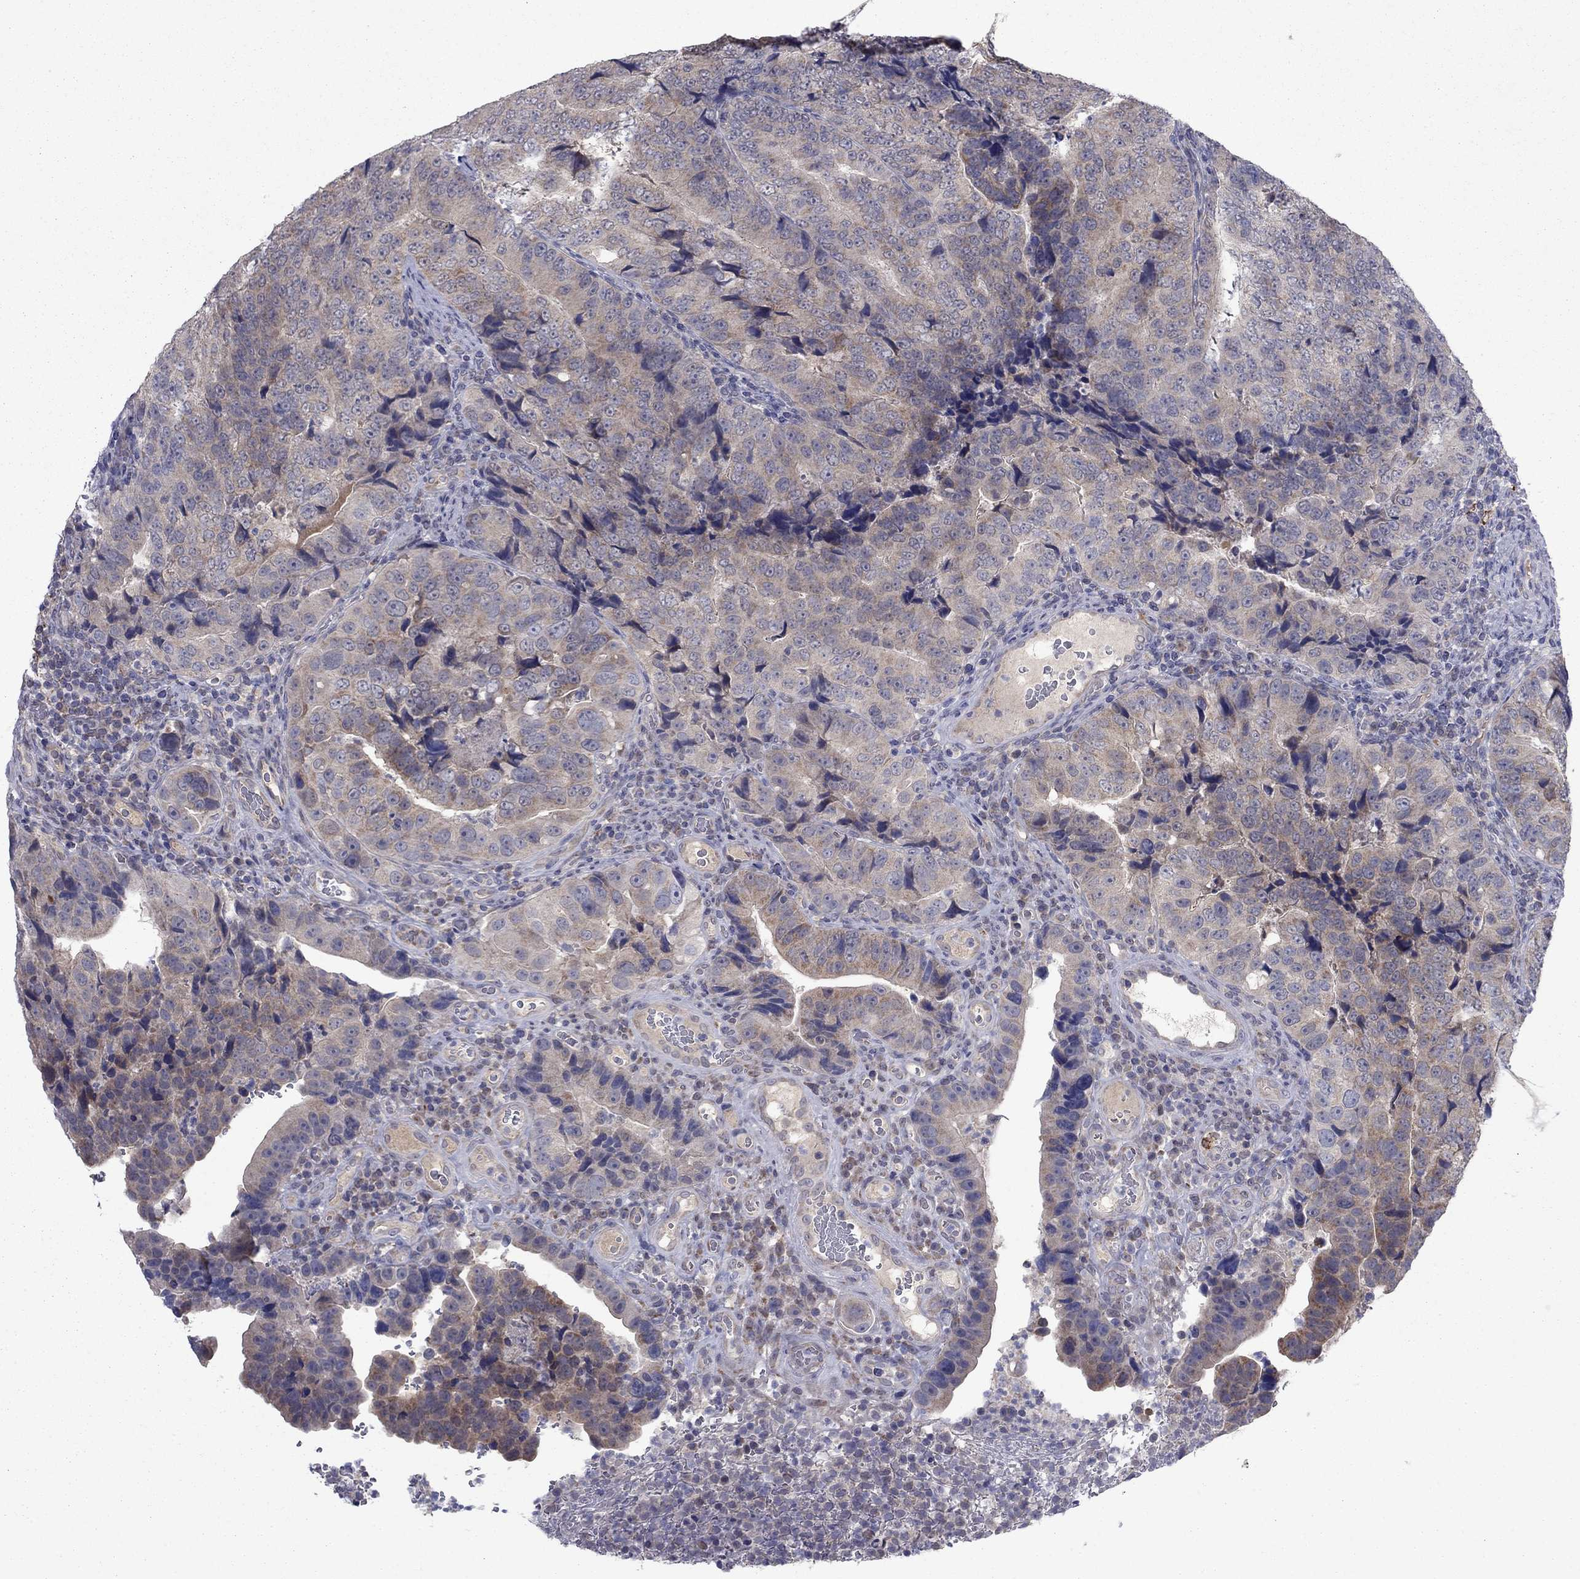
{"staining": {"intensity": "moderate", "quantity": "<25%", "location": "cytoplasmic/membranous"}, "tissue": "colorectal cancer", "cell_type": "Tumor cells", "image_type": "cancer", "snomed": [{"axis": "morphology", "description": "Adenocarcinoma, NOS"}, {"axis": "topography", "description": "Colon"}], "caption": "Immunohistochemical staining of colorectal cancer exhibits low levels of moderate cytoplasmic/membranous positivity in approximately <25% of tumor cells. (DAB IHC with brightfield microscopy, high magnification).", "gene": "GRHPR", "patient": {"sex": "female", "age": 72}}